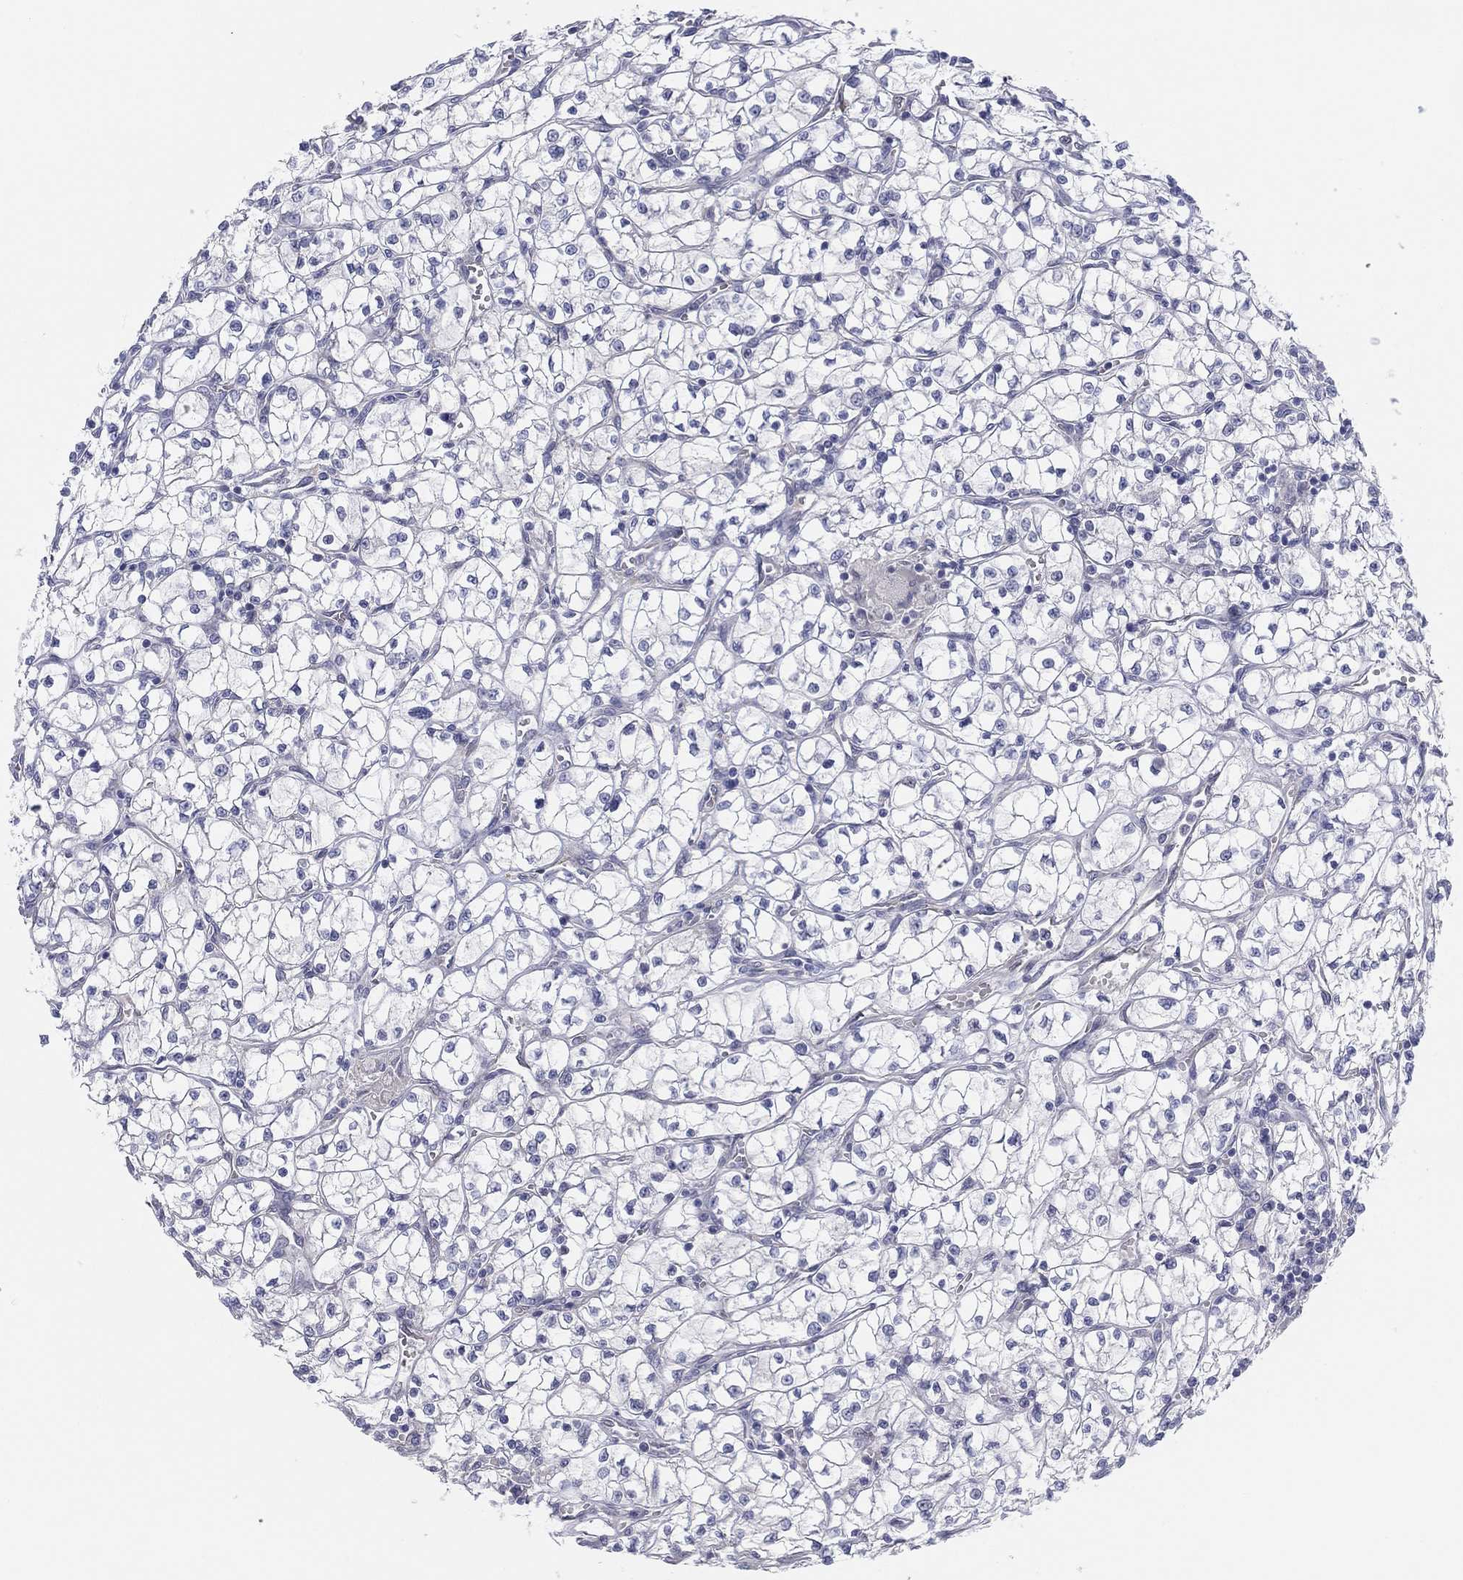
{"staining": {"intensity": "negative", "quantity": "none", "location": "none"}, "tissue": "renal cancer", "cell_type": "Tumor cells", "image_type": "cancer", "snomed": [{"axis": "morphology", "description": "Adenocarcinoma, NOS"}, {"axis": "topography", "description": "Kidney"}], "caption": "This photomicrograph is of adenocarcinoma (renal) stained with IHC to label a protein in brown with the nuclei are counter-stained blue. There is no positivity in tumor cells.", "gene": "MLF1", "patient": {"sex": "female", "age": 64}}